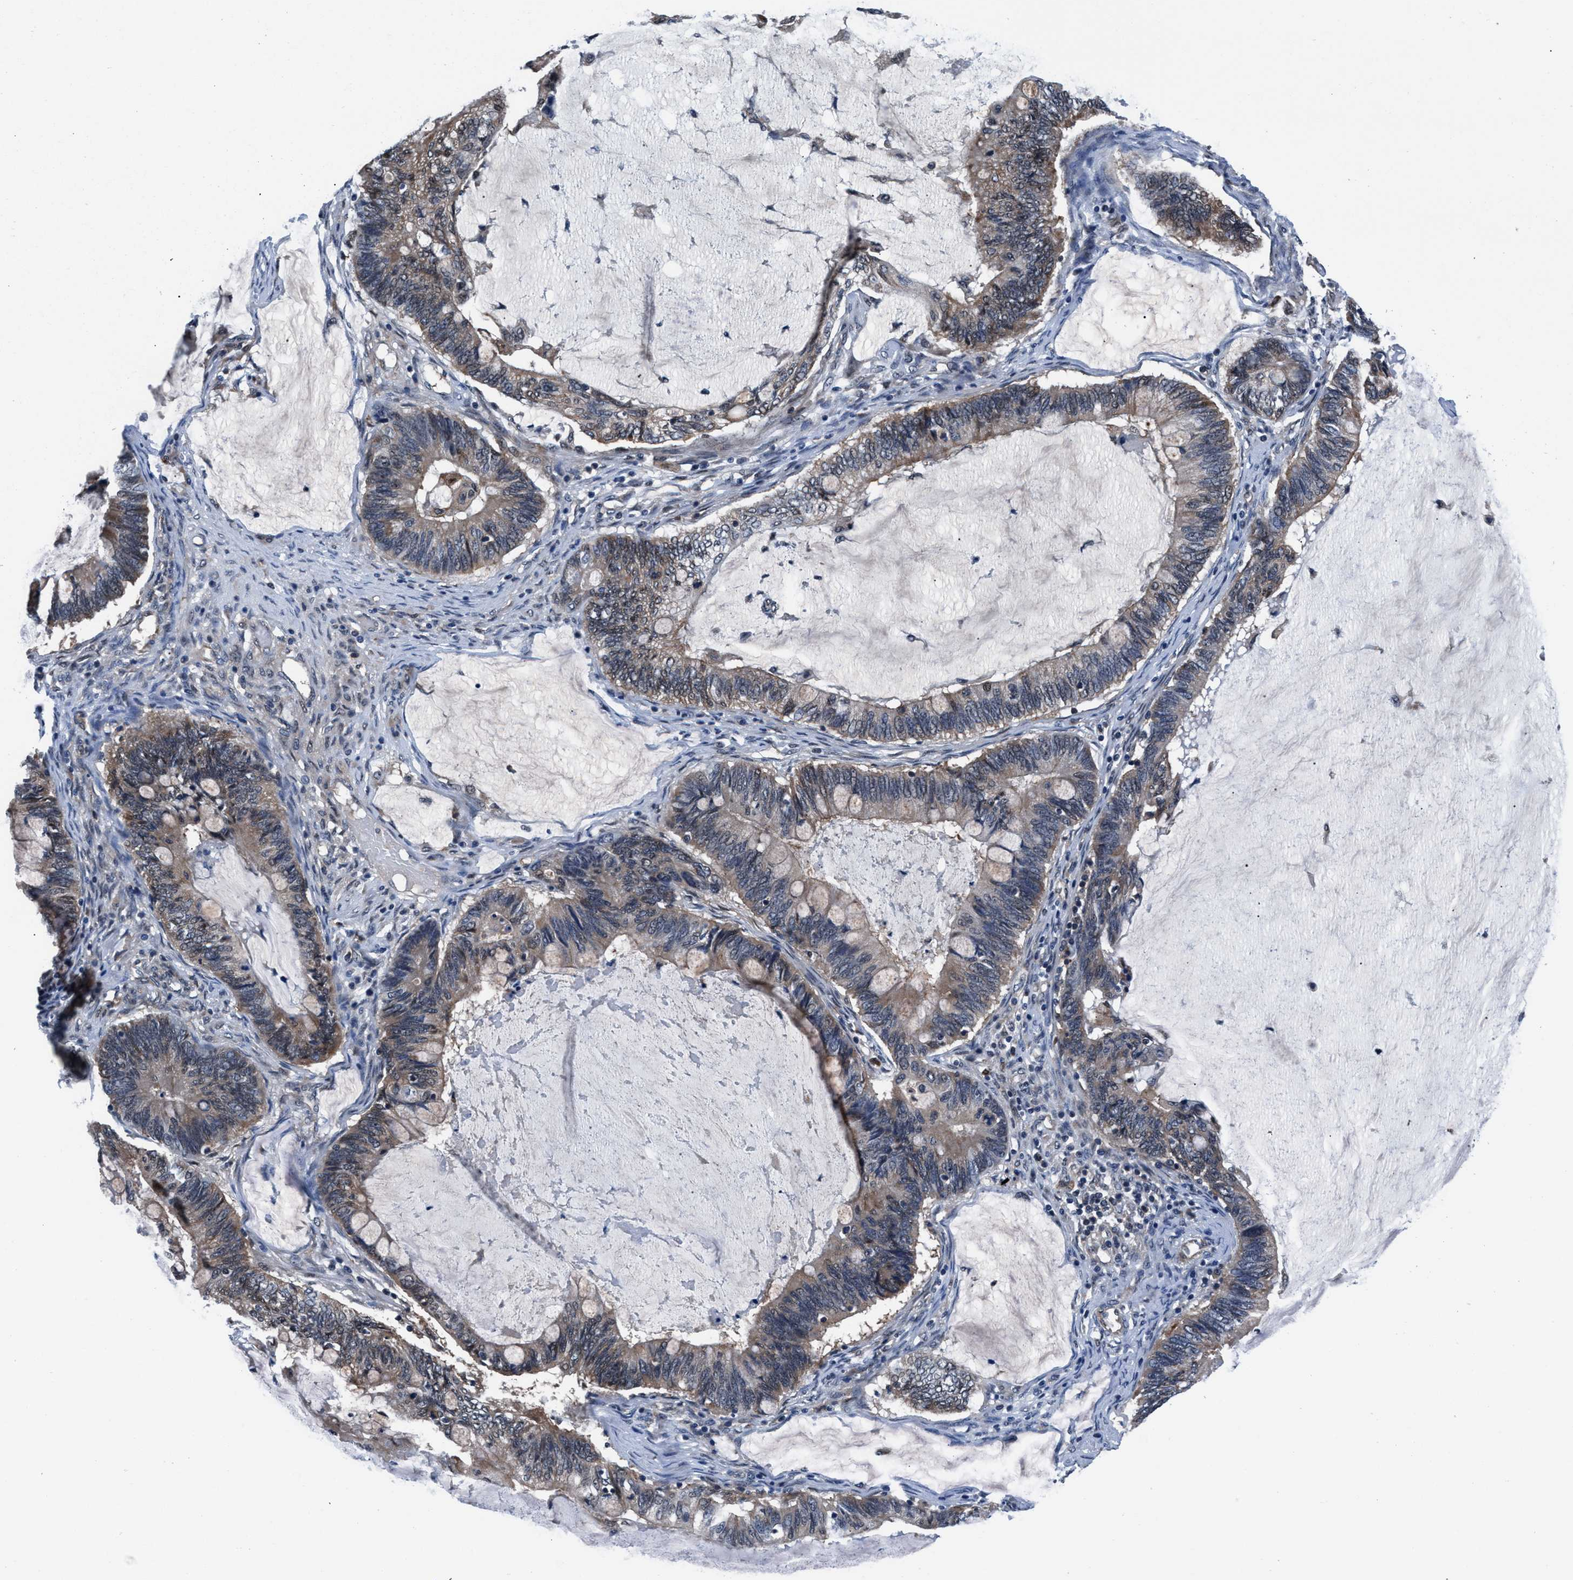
{"staining": {"intensity": "weak", "quantity": ">75%", "location": "cytoplasmic/membranous"}, "tissue": "ovarian cancer", "cell_type": "Tumor cells", "image_type": "cancer", "snomed": [{"axis": "morphology", "description": "Cystadenocarcinoma, mucinous, NOS"}, {"axis": "topography", "description": "Ovary"}], "caption": "Mucinous cystadenocarcinoma (ovarian) stained for a protein (brown) shows weak cytoplasmic/membranous positive staining in about >75% of tumor cells.", "gene": "PRPSAP2", "patient": {"sex": "female", "age": 61}}